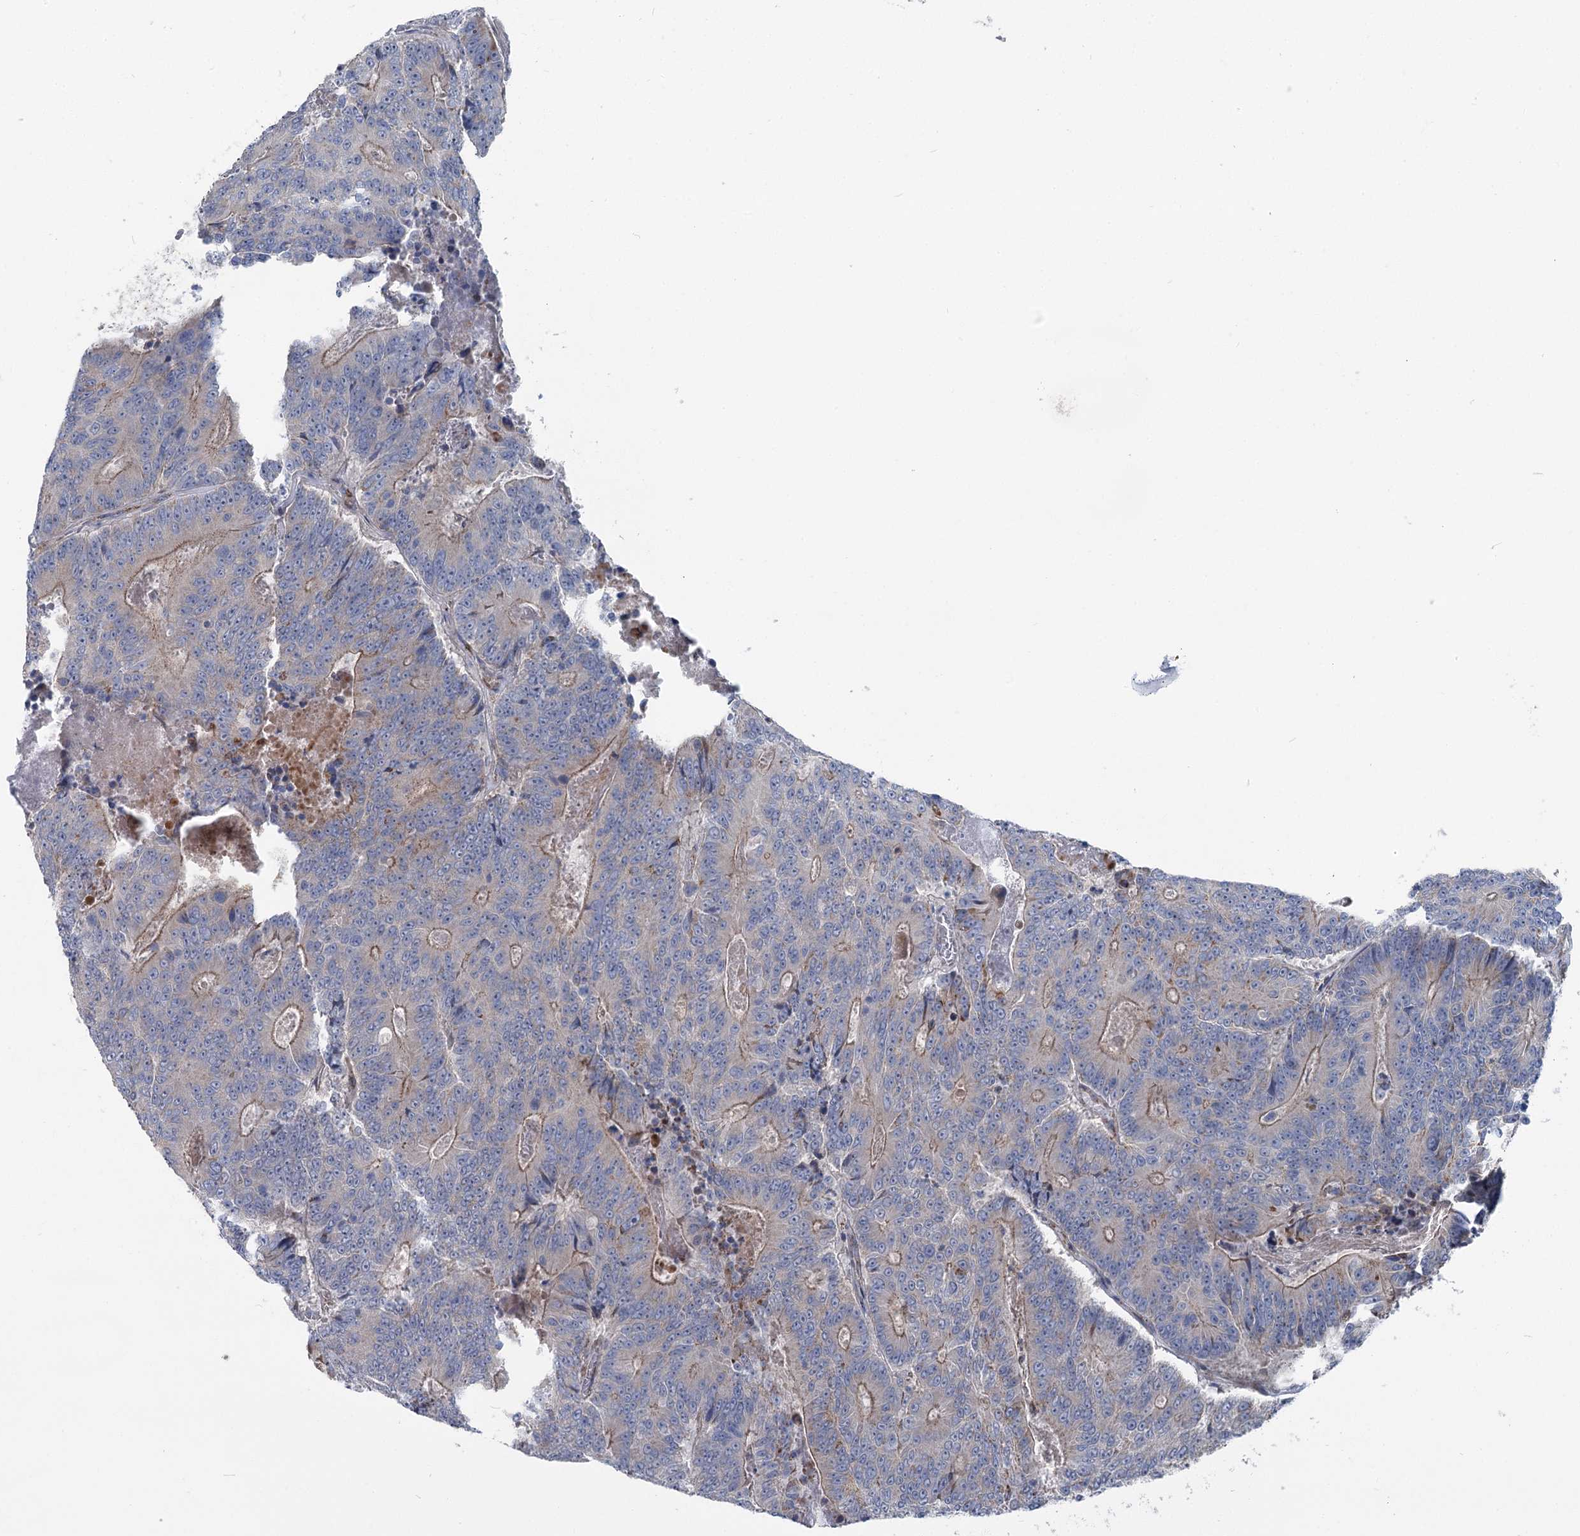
{"staining": {"intensity": "weak", "quantity": "<25%", "location": "cytoplasmic/membranous"}, "tissue": "colorectal cancer", "cell_type": "Tumor cells", "image_type": "cancer", "snomed": [{"axis": "morphology", "description": "Adenocarcinoma, NOS"}, {"axis": "topography", "description": "Colon"}], "caption": "The IHC photomicrograph has no significant expression in tumor cells of colorectal adenocarcinoma tissue. (DAB immunohistochemistry, high magnification).", "gene": "MARK2", "patient": {"sex": "male", "age": 83}}